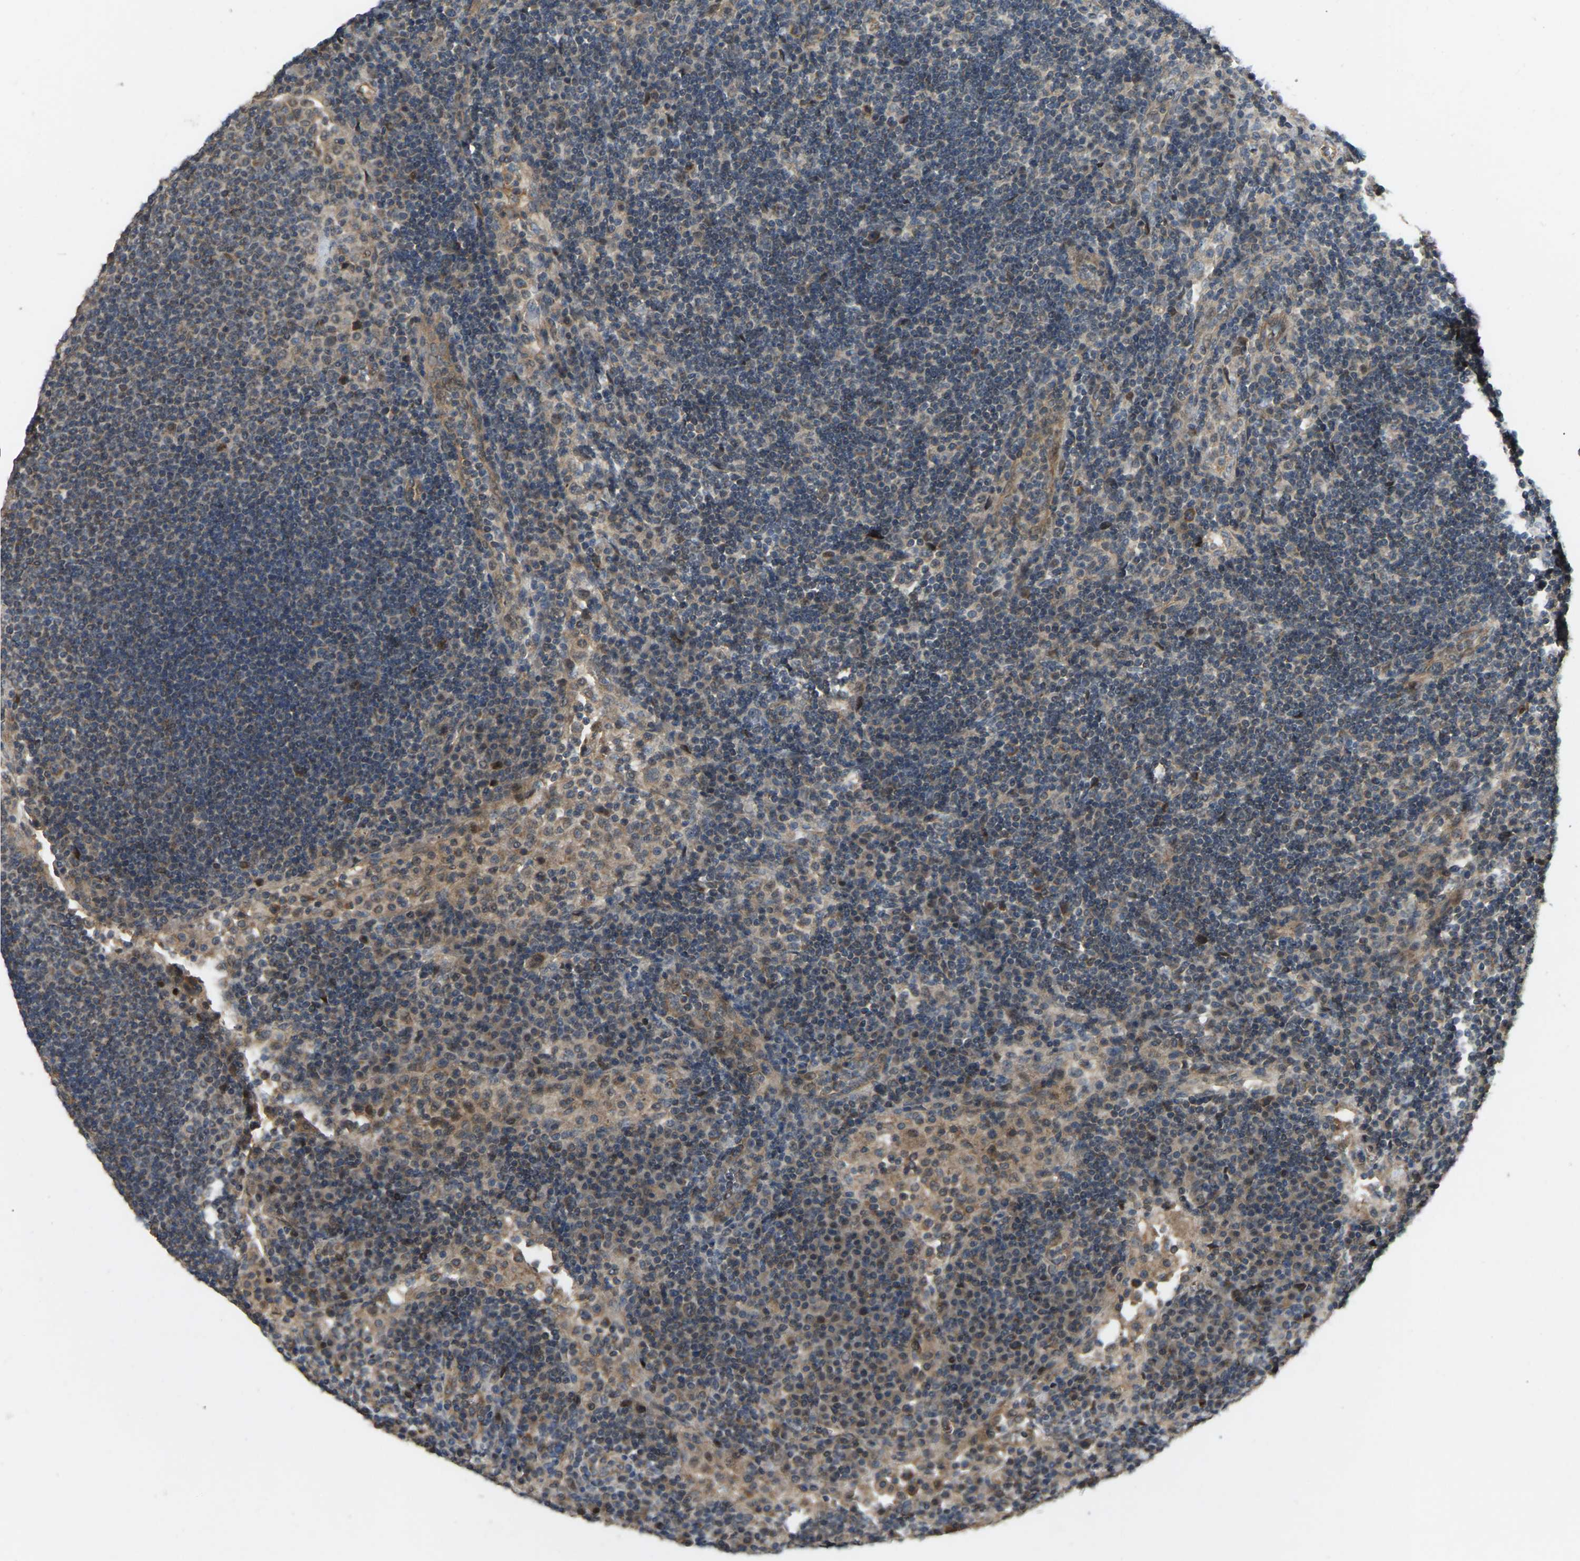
{"staining": {"intensity": "moderate", "quantity": ">75%", "location": "cytoplasmic/membranous"}, "tissue": "lymph node", "cell_type": "Germinal center cells", "image_type": "normal", "snomed": [{"axis": "morphology", "description": "Normal tissue, NOS"}, {"axis": "topography", "description": "Lymph node"}], "caption": "Human lymph node stained with a brown dye reveals moderate cytoplasmic/membranous positive positivity in approximately >75% of germinal center cells.", "gene": "C21orf91", "patient": {"sex": "female", "age": 53}}